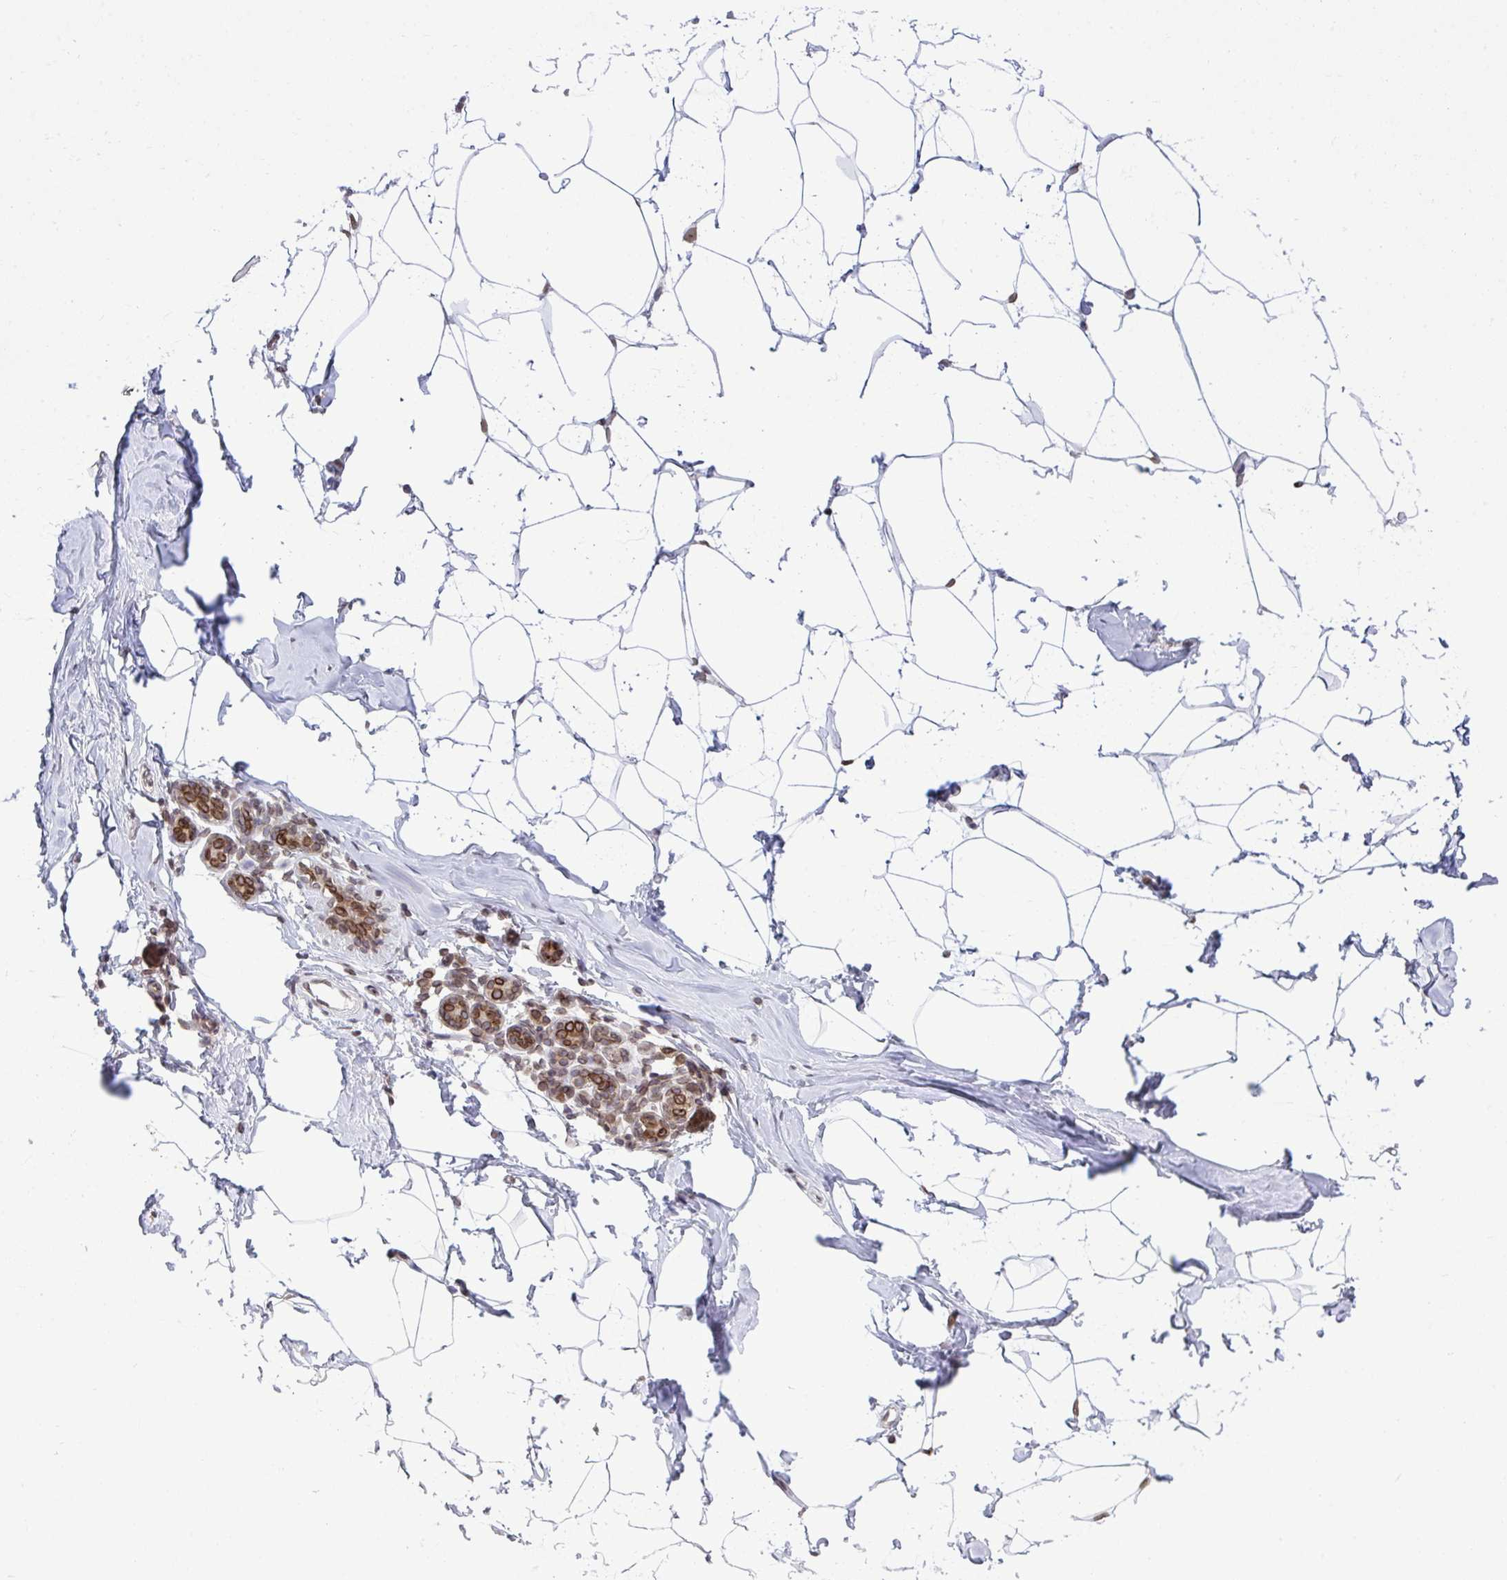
{"staining": {"intensity": "negative", "quantity": "none", "location": "none"}, "tissue": "breast", "cell_type": "Adipocytes", "image_type": "normal", "snomed": [{"axis": "morphology", "description": "Normal tissue, NOS"}, {"axis": "topography", "description": "Breast"}], "caption": "Immunohistochemistry (IHC) image of benign breast stained for a protein (brown), which displays no staining in adipocytes. The staining is performed using DAB (3,3'-diaminobenzidine) brown chromogen with nuclei counter-stained in using hematoxylin.", "gene": "RANBP2", "patient": {"sex": "female", "age": 32}}